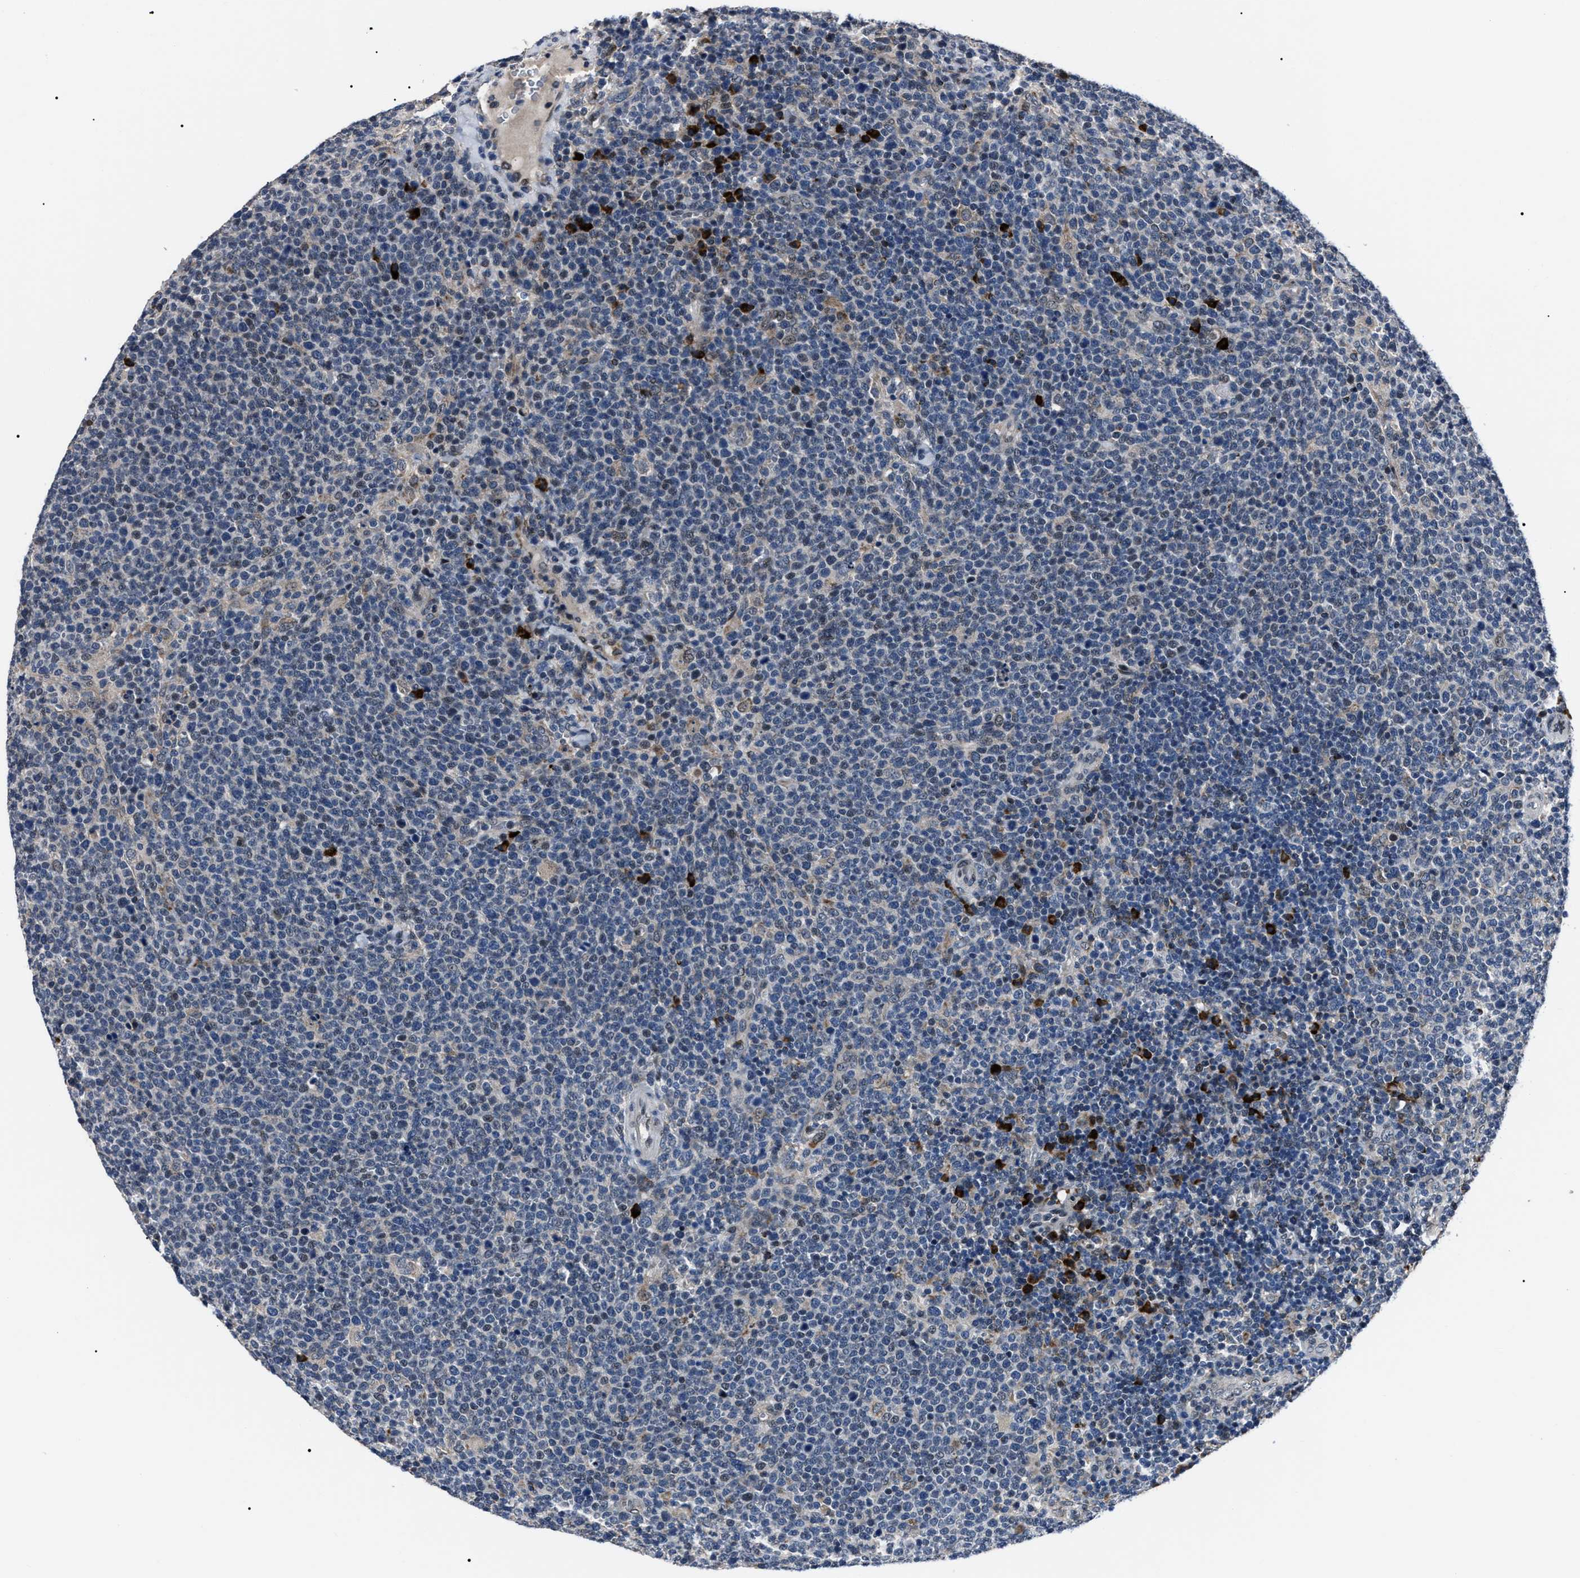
{"staining": {"intensity": "negative", "quantity": "none", "location": "none"}, "tissue": "lymphoma", "cell_type": "Tumor cells", "image_type": "cancer", "snomed": [{"axis": "morphology", "description": "Malignant lymphoma, non-Hodgkin's type, High grade"}, {"axis": "topography", "description": "Lymph node"}], "caption": "A high-resolution micrograph shows immunohistochemistry staining of malignant lymphoma, non-Hodgkin's type (high-grade), which demonstrates no significant staining in tumor cells. The staining was performed using DAB (3,3'-diaminobenzidine) to visualize the protein expression in brown, while the nuclei were stained in blue with hematoxylin (Magnification: 20x).", "gene": "LRRC14", "patient": {"sex": "male", "age": 61}}